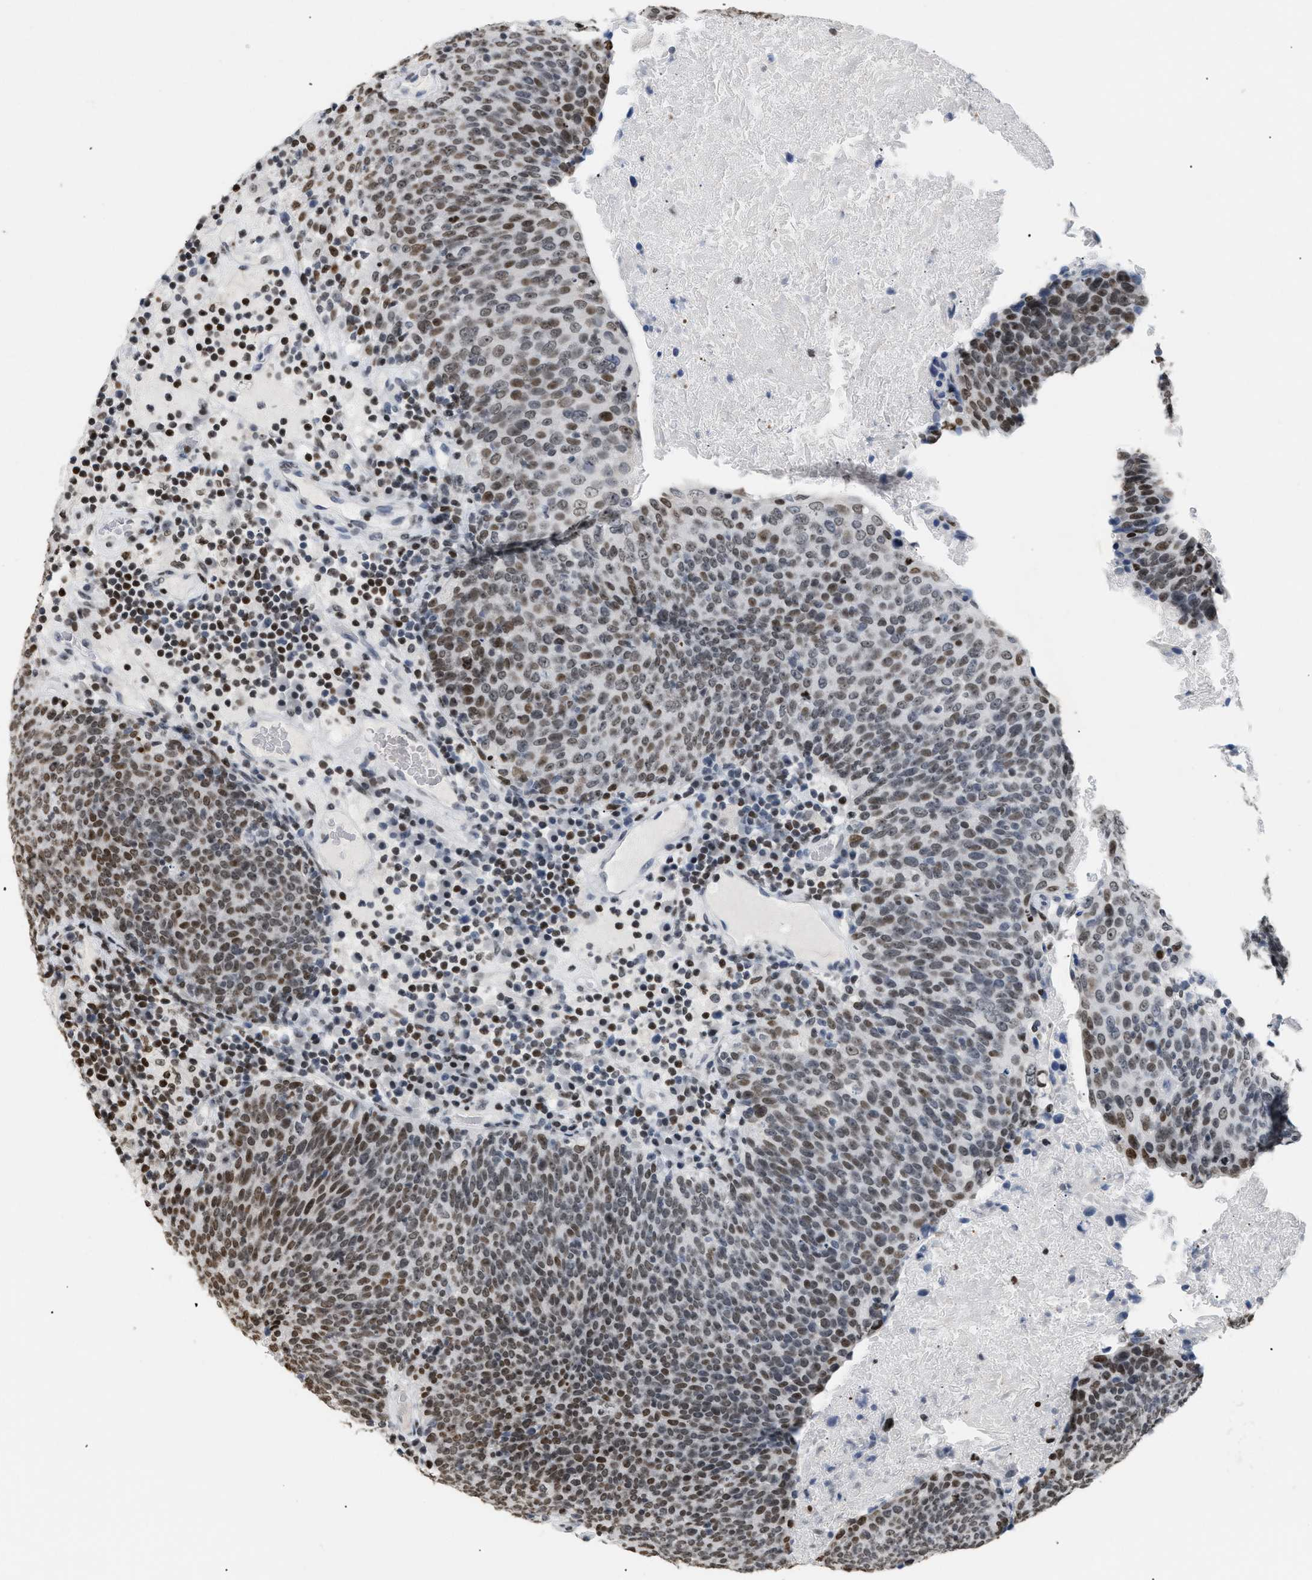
{"staining": {"intensity": "moderate", "quantity": ">75%", "location": "nuclear"}, "tissue": "head and neck cancer", "cell_type": "Tumor cells", "image_type": "cancer", "snomed": [{"axis": "morphology", "description": "Squamous cell carcinoma, NOS"}, {"axis": "morphology", "description": "Squamous cell carcinoma, metastatic, NOS"}, {"axis": "topography", "description": "Lymph node"}, {"axis": "topography", "description": "Head-Neck"}], "caption": "This image shows head and neck squamous cell carcinoma stained with immunohistochemistry to label a protein in brown. The nuclear of tumor cells show moderate positivity for the protein. Nuclei are counter-stained blue.", "gene": "HMGN2", "patient": {"sex": "male", "age": 62}}